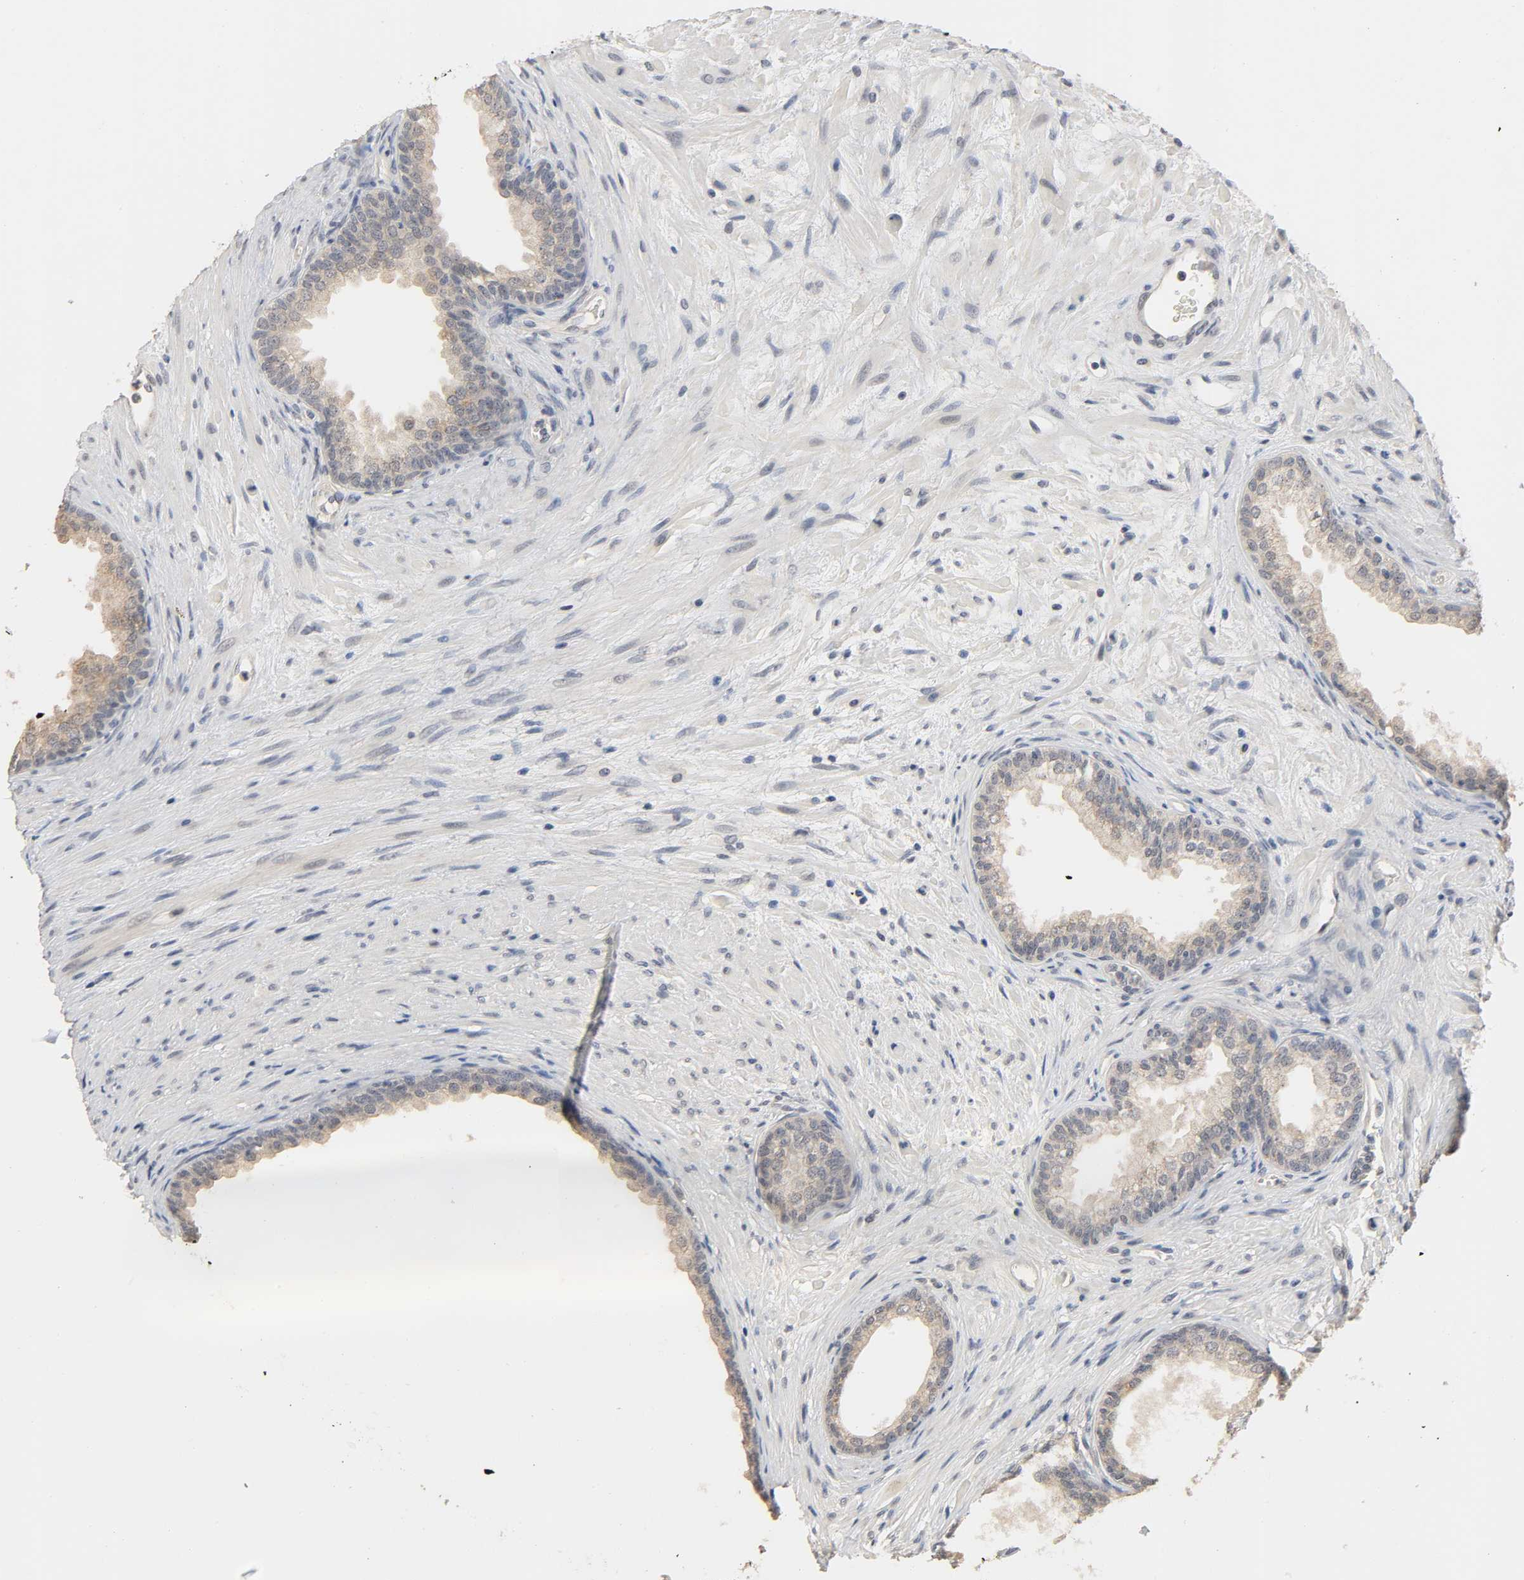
{"staining": {"intensity": "weak", "quantity": "25%-75%", "location": "cytoplasmic/membranous"}, "tissue": "prostate", "cell_type": "Glandular cells", "image_type": "normal", "snomed": [{"axis": "morphology", "description": "Normal tissue, NOS"}, {"axis": "topography", "description": "Prostate"}], "caption": "The image shows staining of benign prostate, revealing weak cytoplasmic/membranous protein positivity (brown color) within glandular cells. (DAB (3,3'-diaminobenzidine) = brown stain, brightfield microscopy at high magnification).", "gene": "MAGEA8", "patient": {"sex": "male", "age": 76}}